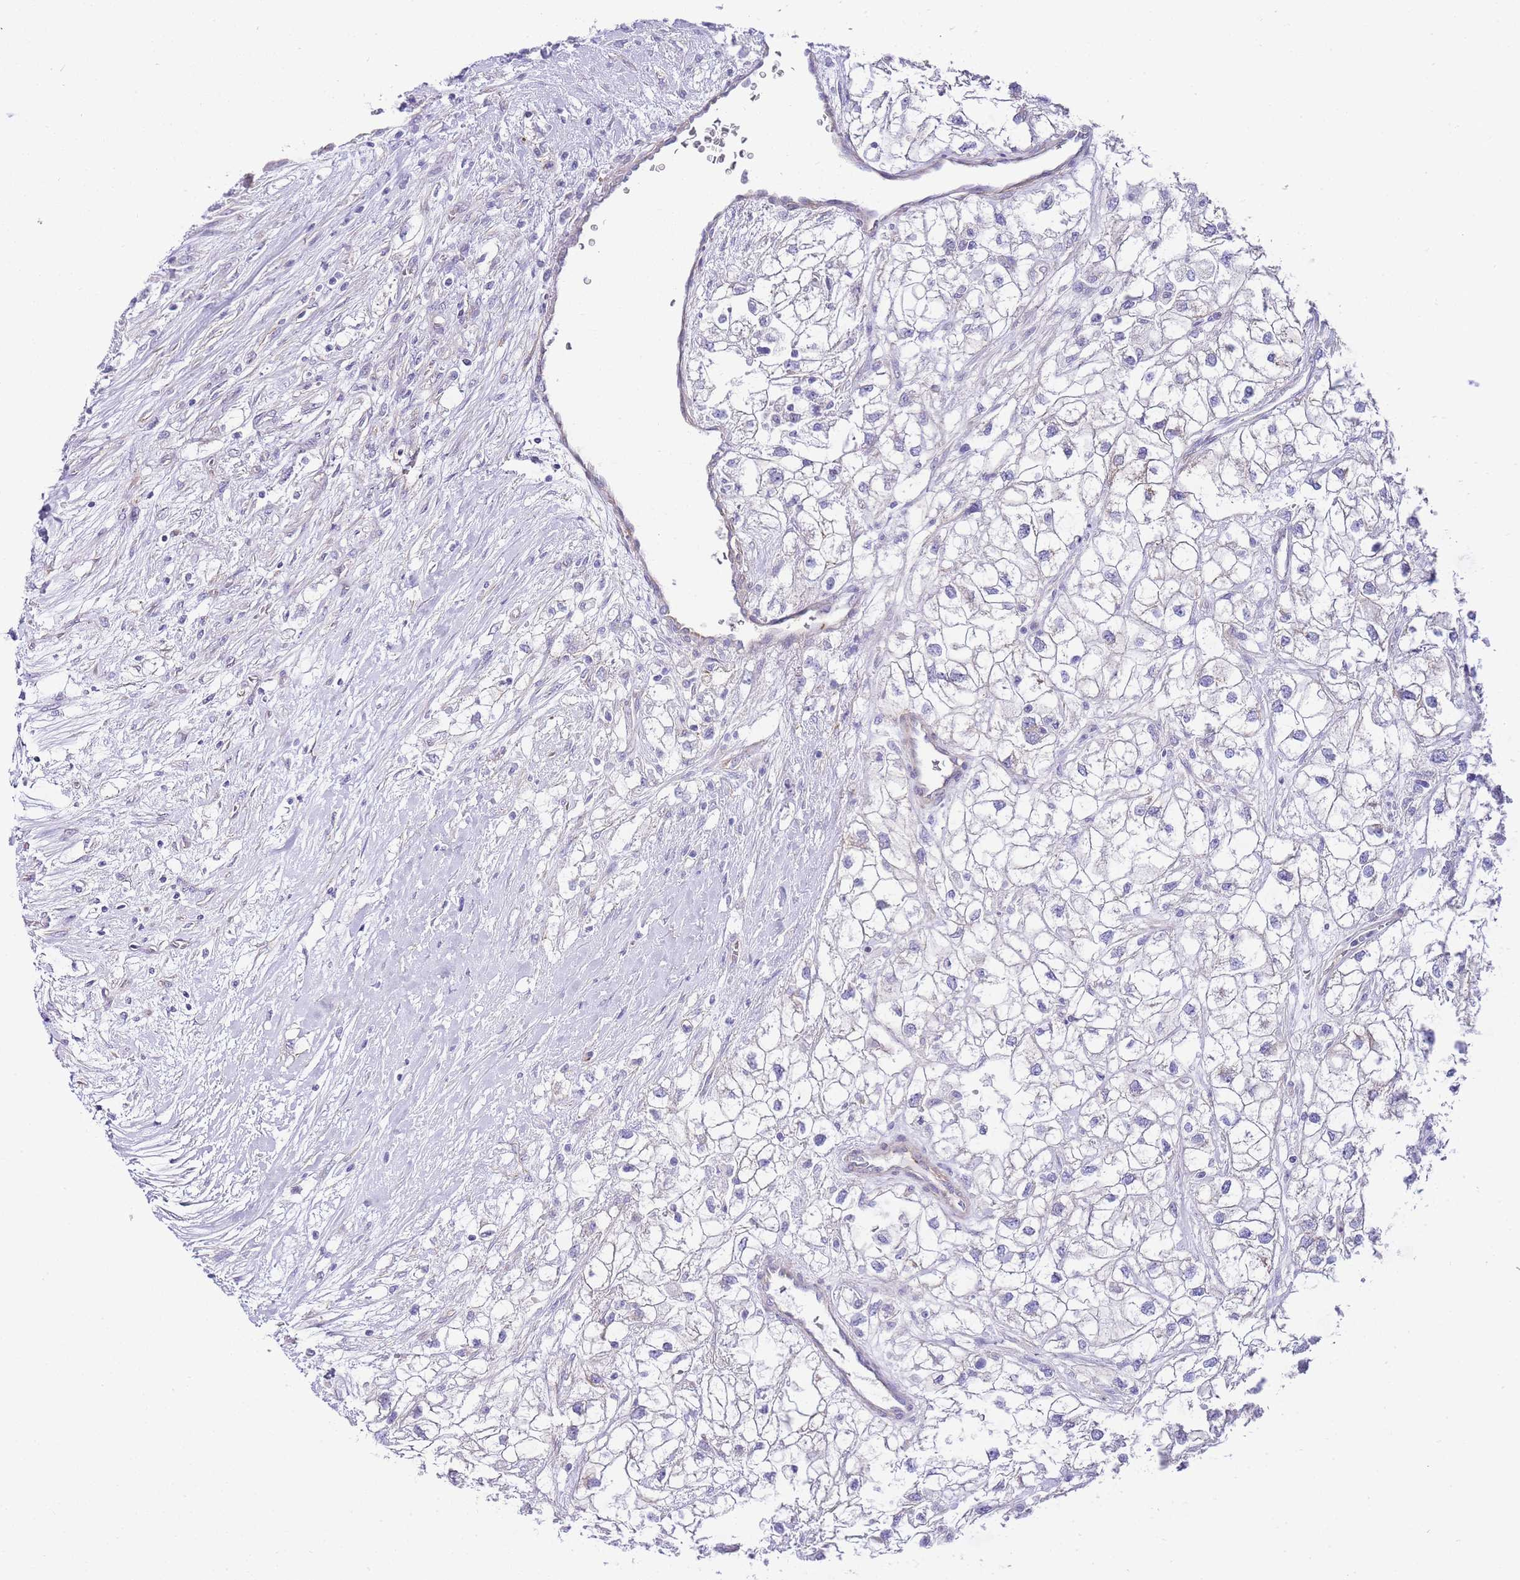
{"staining": {"intensity": "weak", "quantity": "25%-75%", "location": "cytoplasmic/membranous"}, "tissue": "renal cancer", "cell_type": "Tumor cells", "image_type": "cancer", "snomed": [{"axis": "morphology", "description": "Adenocarcinoma, NOS"}, {"axis": "topography", "description": "Kidney"}], "caption": "Human renal cancer stained with a brown dye exhibits weak cytoplasmic/membranous positive positivity in about 25%-75% of tumor cells.", "gene": "PDCD7", "patient": {"sex": "male", "age": 59}}